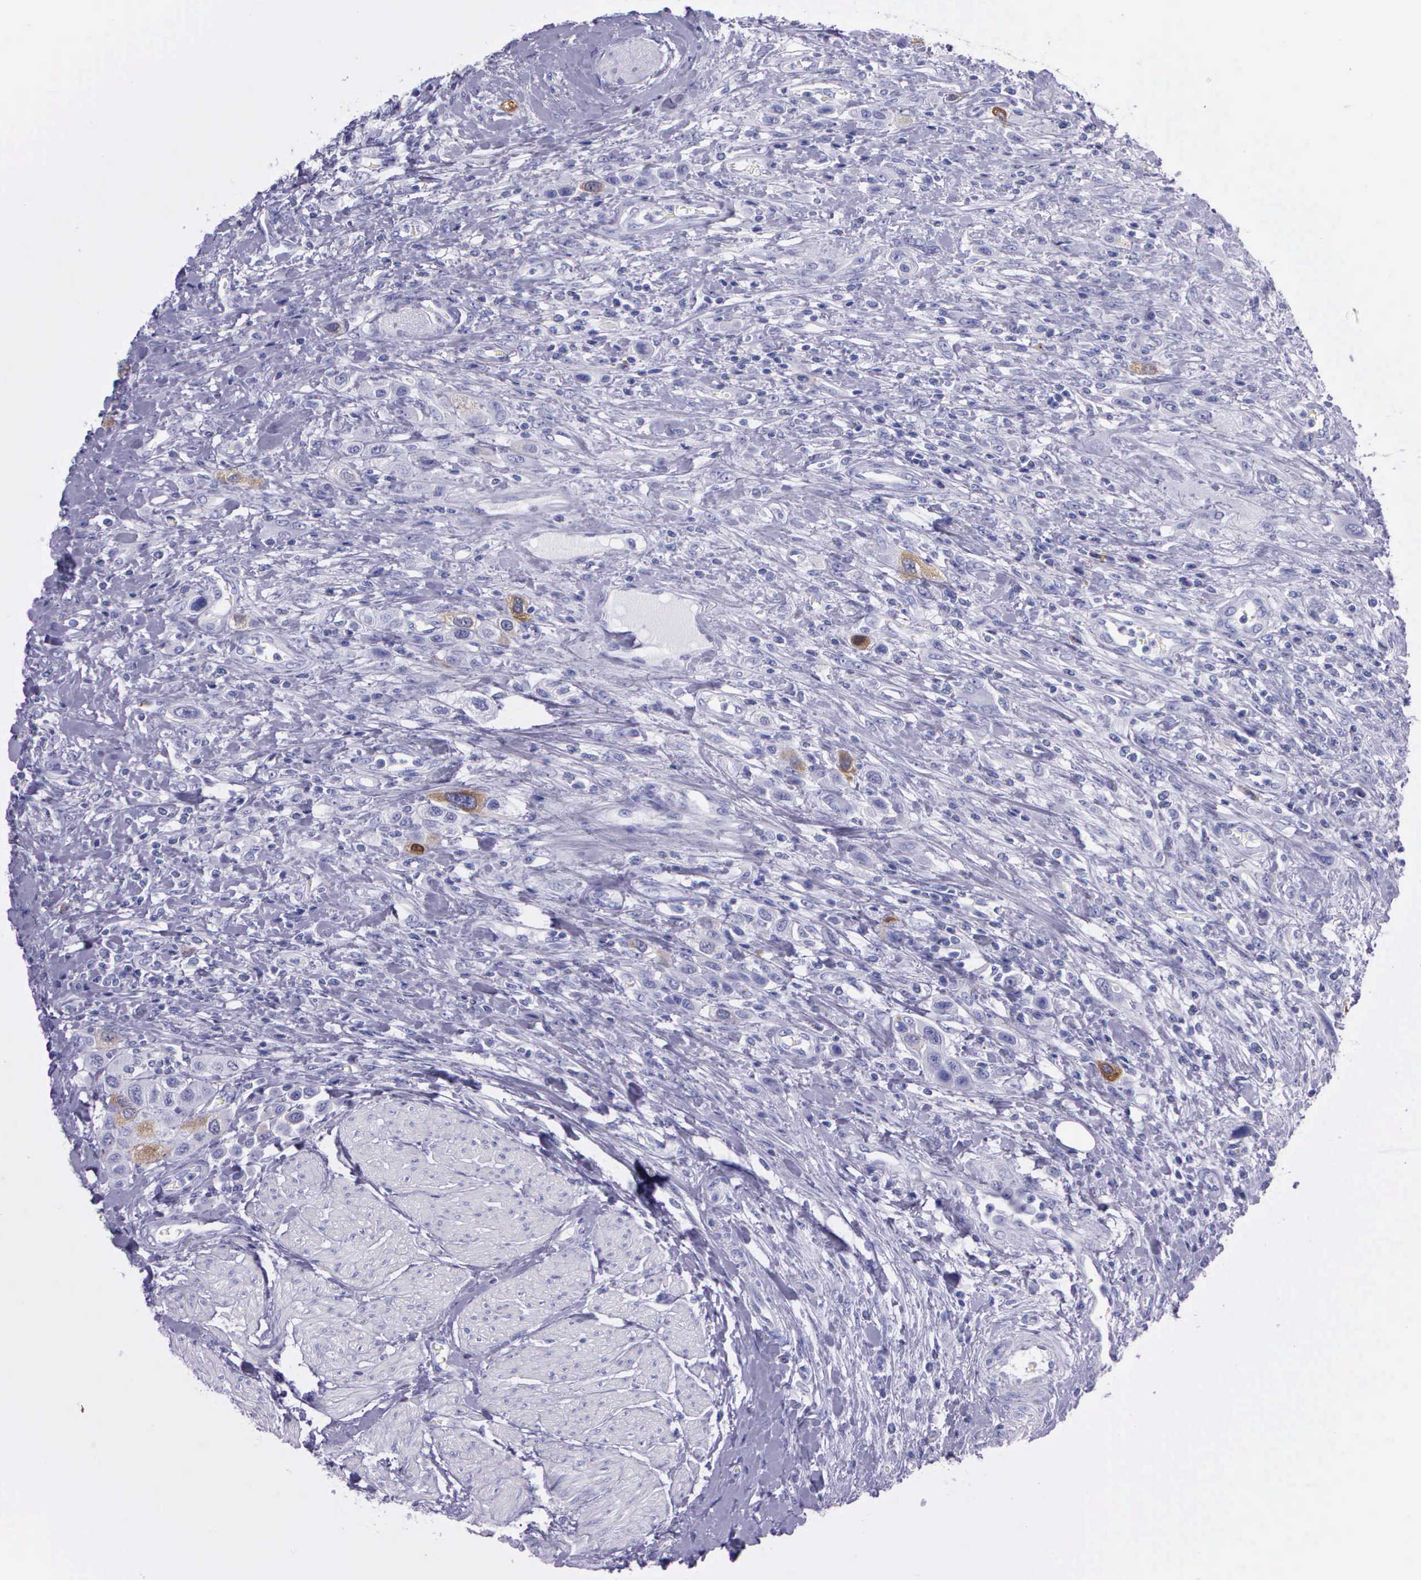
{"staining": {"intensity": "weak", "quantity": "<25%", "location": "cytoplasmic/membranous,nuclear"}, "tissue": "urothelial cancer", "cell_type": "Tumor cells", "image_type": "cancer", "snomed": [{"axis": "morphology", "description": "Urothelial carcinoma, High grade"}, {"axis": "topography", "description": "Urinary bladder"}], "caption": "This image is of urothelial cancer stained with immunohistochemistry (IHC) to label a protein in brown with the nuclei are counter-stained blue. There is no expression in tumor cells. The staining was performed using DAB to visualize the protein expression in brown, while the nuclei were stained in blue with hematoxylin (Magnification: 20x).", "gene": "CCNB1", "patient": {"sex": "male", "age": 50}}